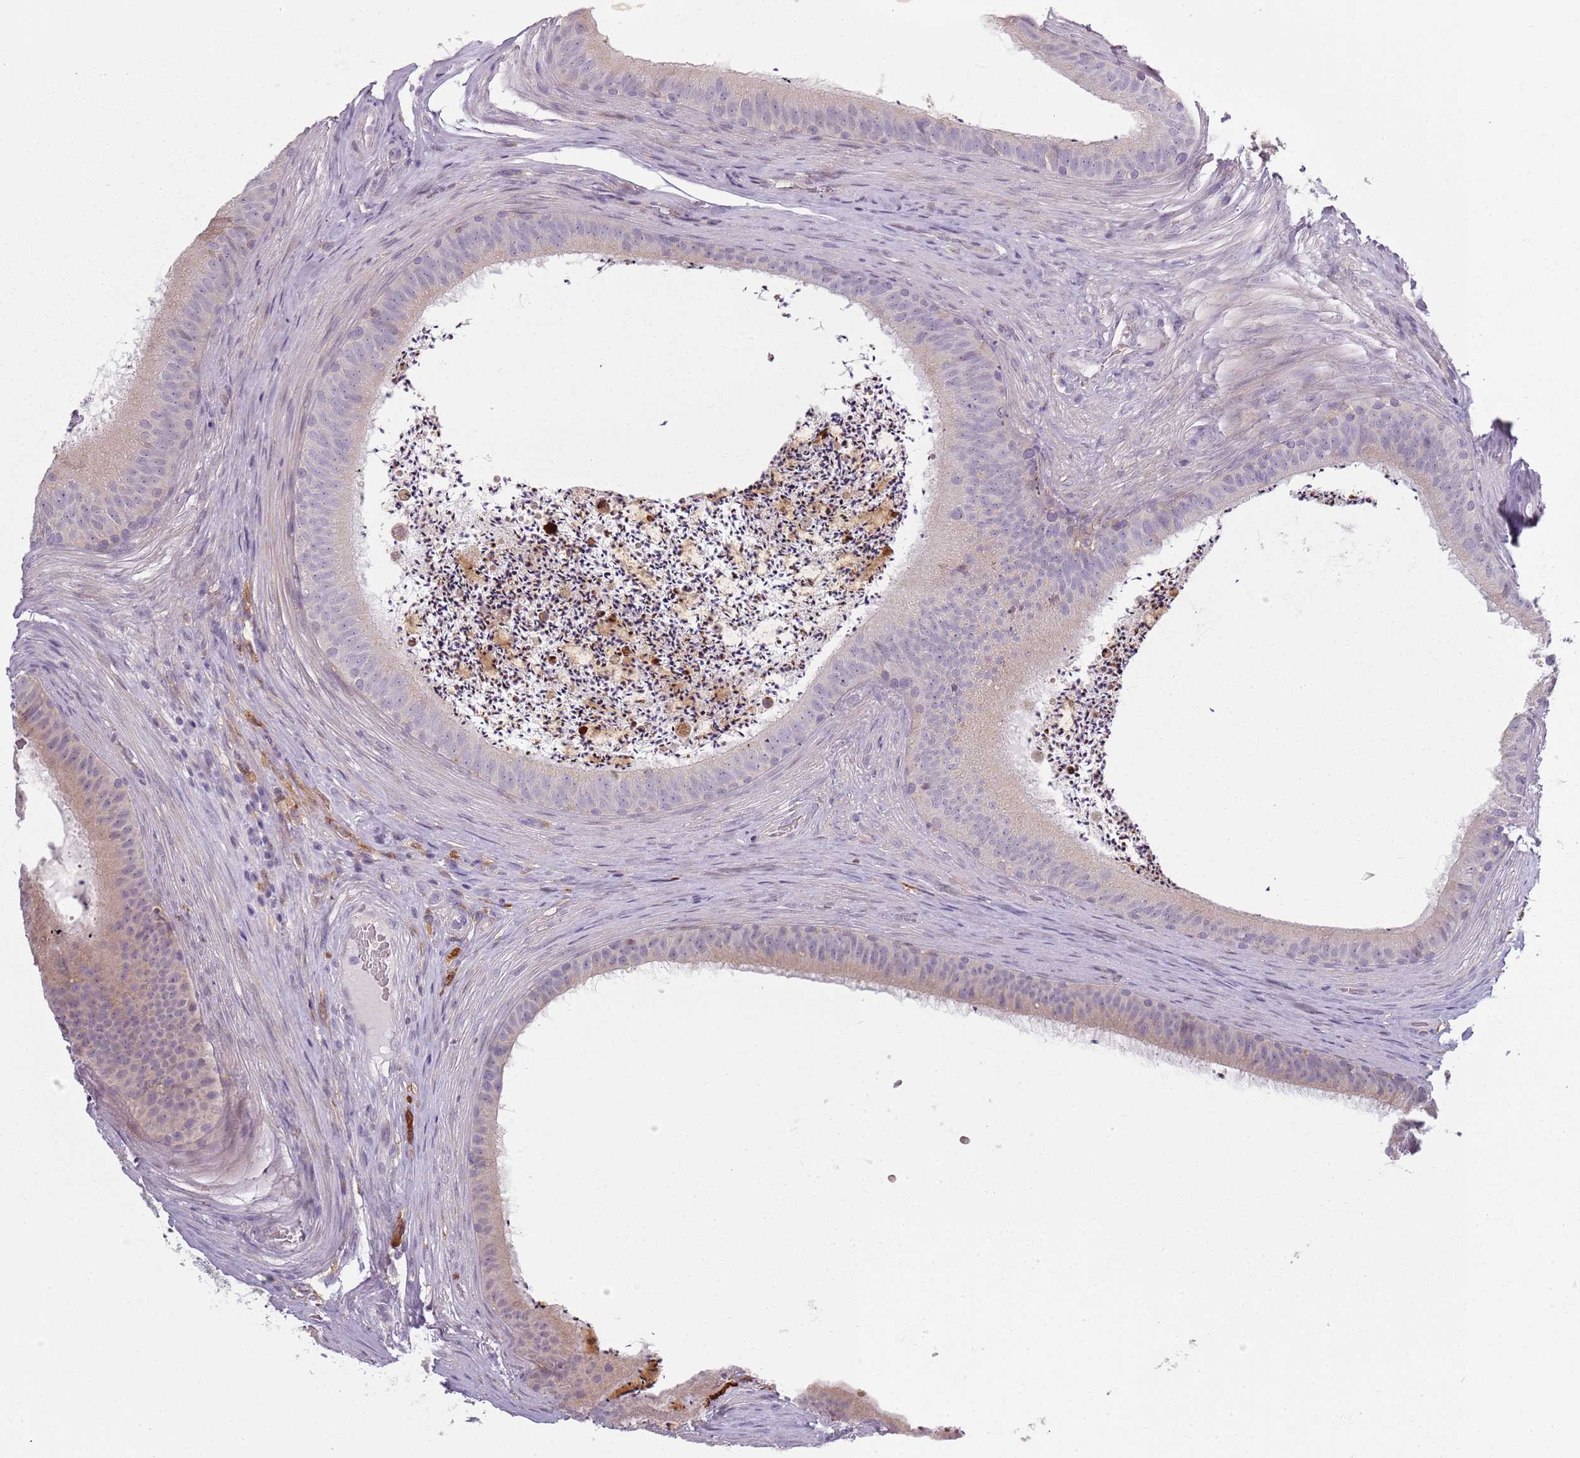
{"staining": {"intensity": "weak", "quantity": "<25%", "location": "cytoplasmic/membranous"}, "tissue": "epididymis", "cell_type": "Glandular cells", "image_type": "normal", "snomed": [{"axis": "morphology", "description": "Normal tissue, NOS"}, {"axis": "topography", "description": "Testis"}, {"axis": "topography", "description": "Epididymis"}], "caption": "High power microscopy micrograph of an IHC image of unremarkable epididymis, revealing no significant expression in glandular cells. (DAB (3,3'-diaminobenzidine) immunohistochemistry, high magnification).", "gene": "CC2D2B", "patient": {"sex": "male", "age": 41}}